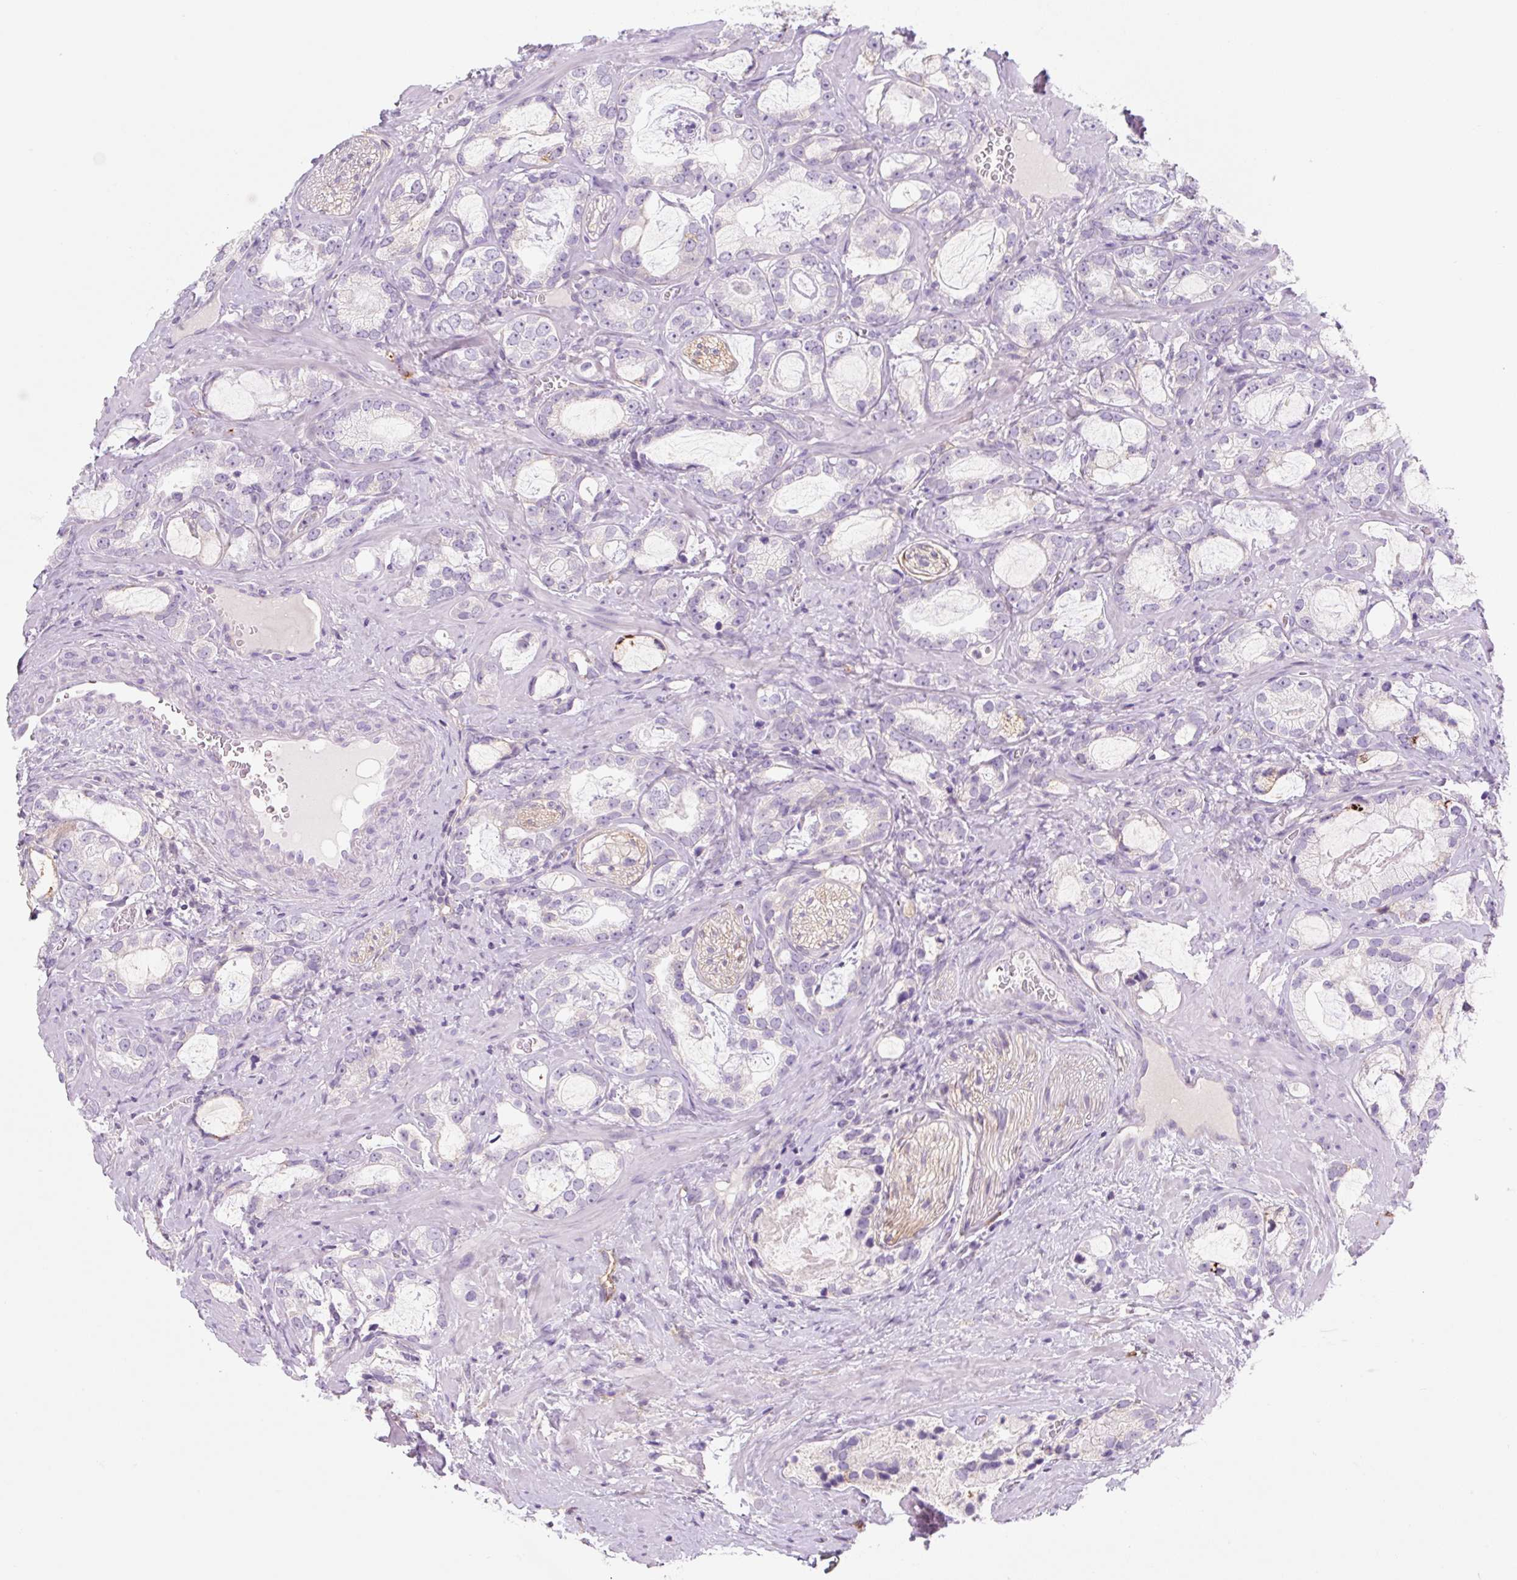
{"staining": {"intensity": "negative", "quantity": "none", "location": "none"}, "tissue": "prostate cancer", "cell_type": "Tumor cells", "image_type": "cancer", "snomed": [{"axis": "morphology", "description": "Adenocarcinoma, Medium grade"}, {"axis": "topography", "description": "Prostate"}], "caption": "Tumor cells show no significant protein expression in adenocarcinoma (medium-grade) (prostate). The staining is performed using DAB (3,3'-diaminobenzidine) brown chromogen with nuclei counter-stained in using hematoxylin.", "gene": "LYVE1", "patient": {"sex": "male", "age": 57}}